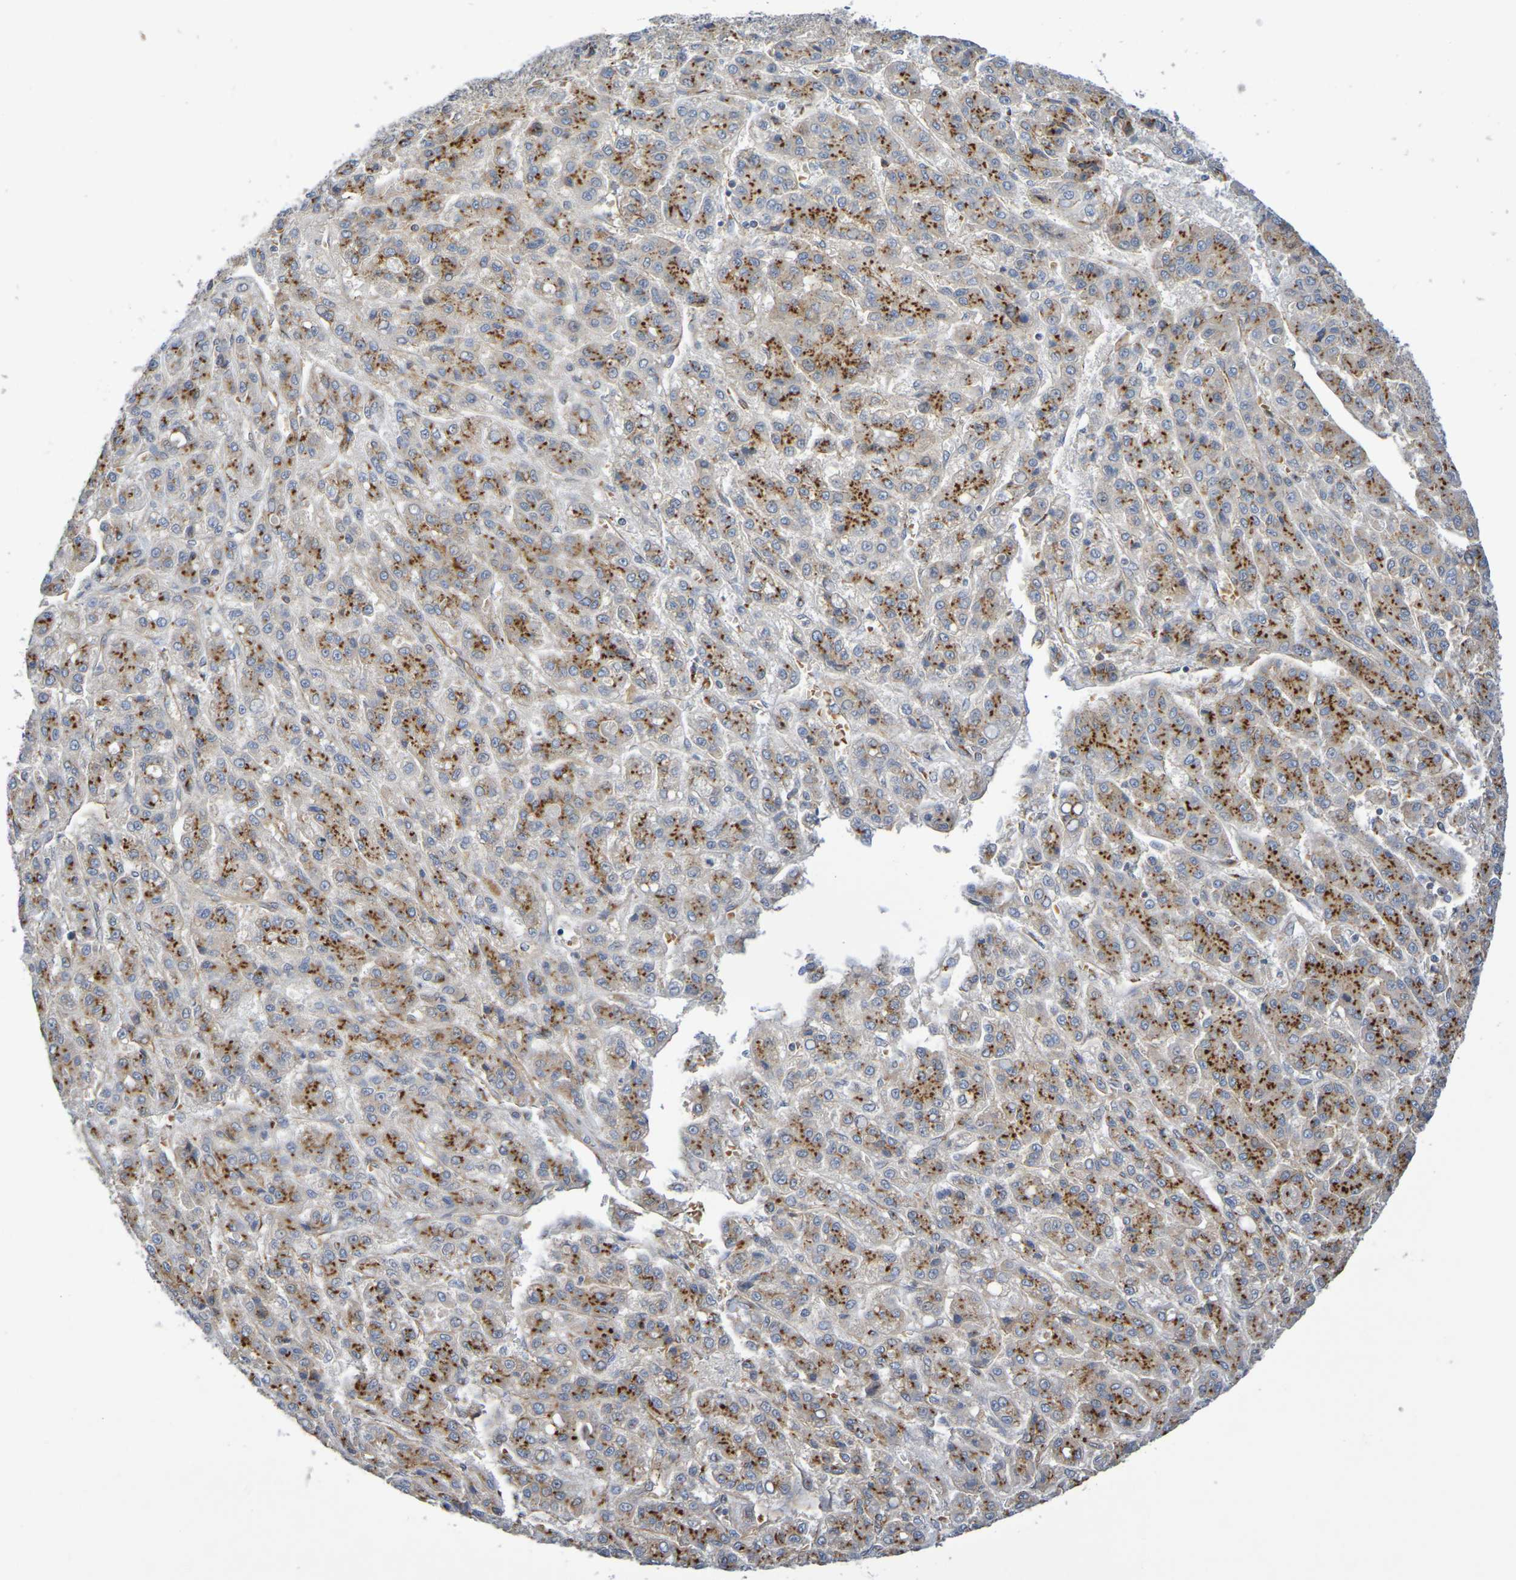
{"staining": {"intensity": "moderate", "quantity": "25%-75%", "location": "cytoplasmic/membranous"}, "tissue": "liver cancer", "cell_type": "Tumor cells", "image_type": "cancer", "snomed": [{"axis": "morphology", "description": "Carcinoma, Hepatocellular, NOS"}, {"axis": "topography", "description": "Liver"}], "caption": "DAB immunohistochemical staining of human hepatocellular carcinoma (liver) reveals moderate cytoplasmic/membranous protein positivity in approximately 25%-75% of tumor cells. The protein is stained brown, and the nuclei are stained in blue (DAB (3,3'-diaminobenzidine) IHC with brightfield microscopy, high magnification).", "gene": "DCP2", "patient": {"sex": "male", "age": 70}}